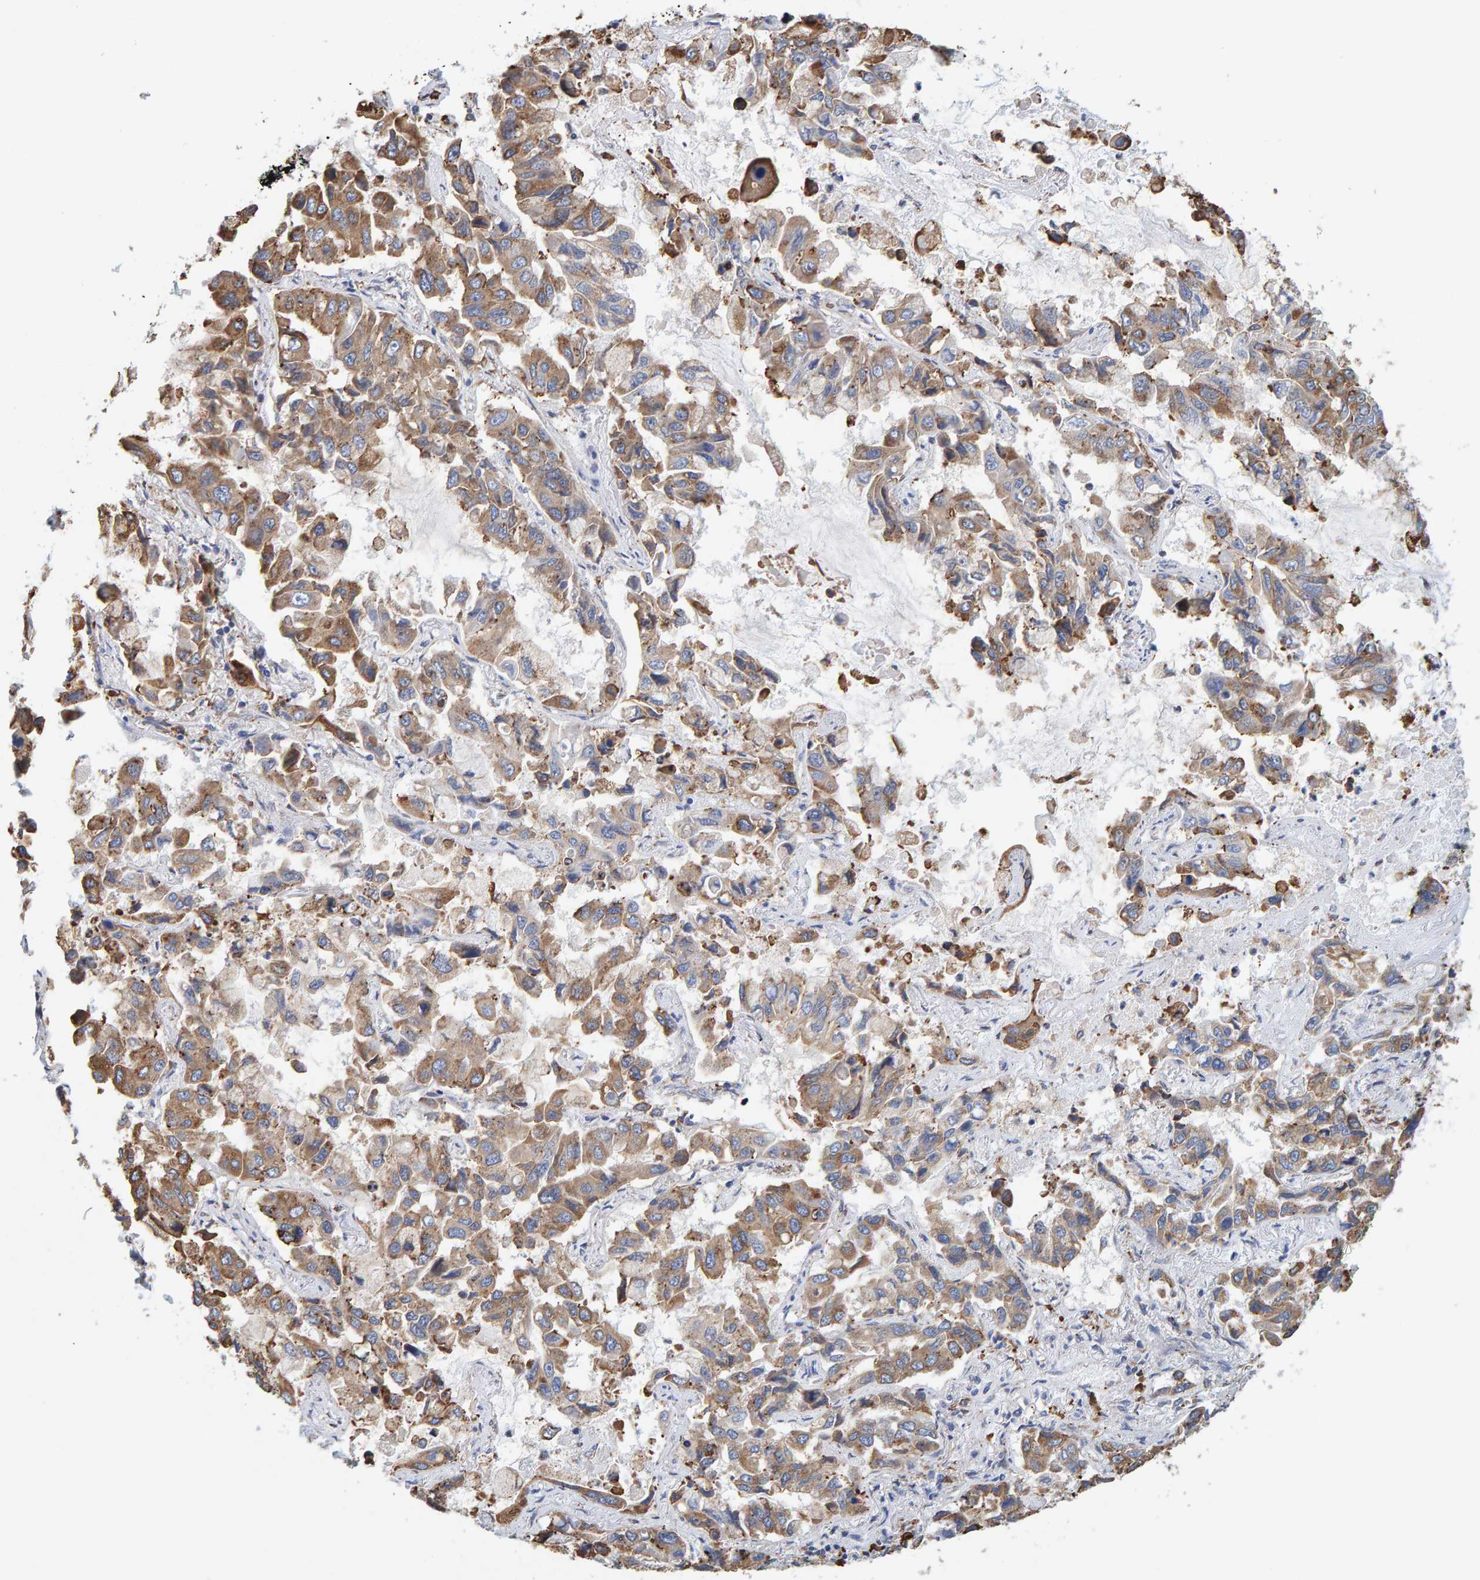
{"staining": {"intensity": "moderate", "quantity": ">75%", "location": "cytoplasmic/membranous"}, "tissue": "lung cancer", "cell_type": "Tumor cells", "image_type": "cancer", "snomed": [{"axis": "morphology", "description": "Adenocarcinoma, NOS"}, {"axis": "topography", "description": "Lung"}], "caption": "A medium amount of moderate cytoplasmic/membranous expression is appreciated in about >75% of tumor cells in adenocarcinoma (lung) tissue. (brown staining indicates protein expression, while blue staining denotes nuclei).", "gene": "SGPL1", "patient": {"sex": "male", "age": 64}}